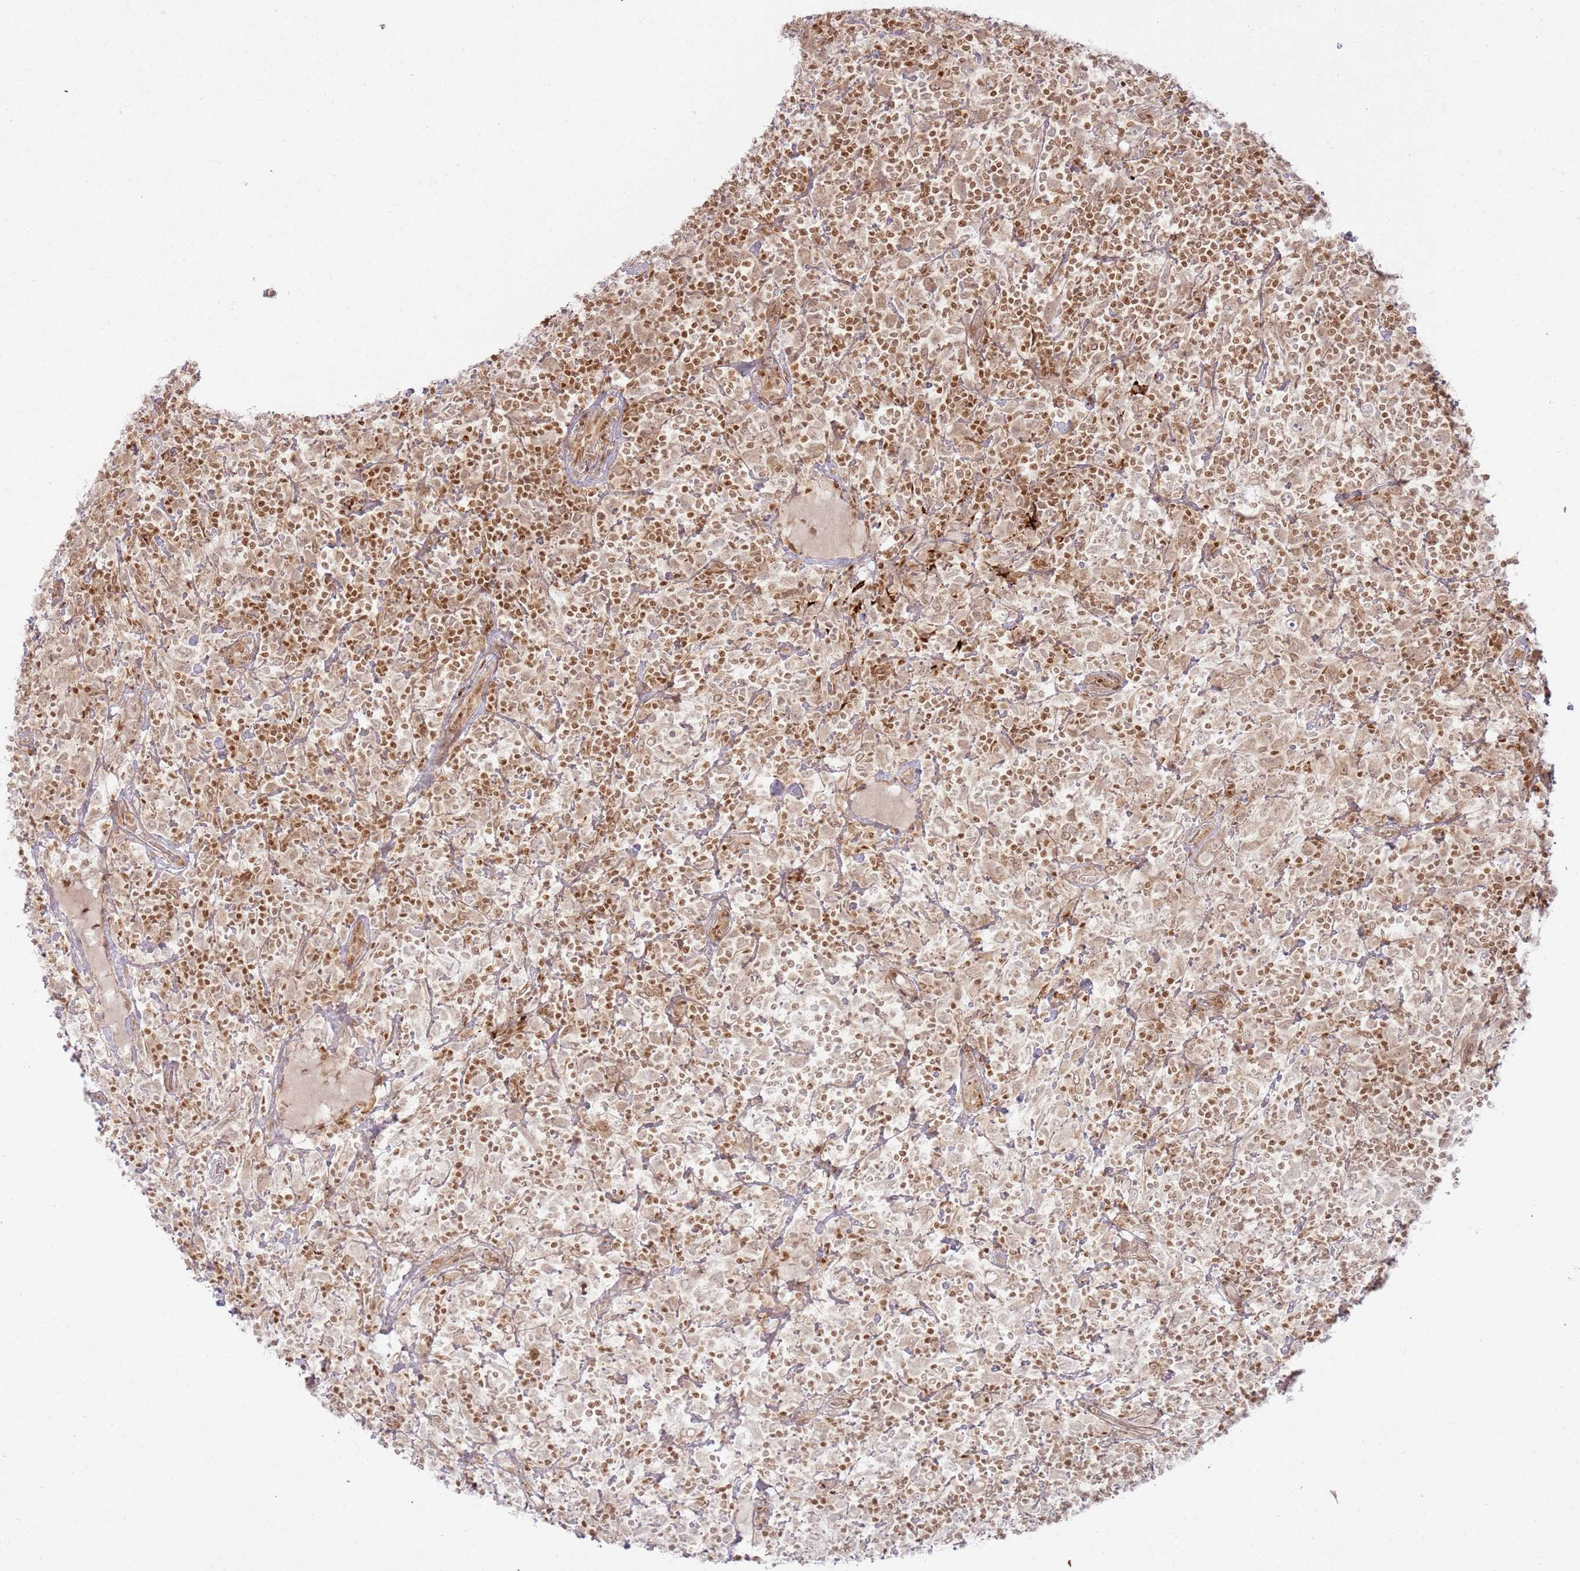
{"staining": {"intensity": "moderate", "quantity": ">75%", "location": "cytoplasmic/membranous,nuclear"}, "tissue": "lymphoma", "cell_type": "Tumor cells", "image_type": "cancer", "snomed": [{"axis": "morphology", "description": "Hodgkin's disease, NOS"}, {"axis": "topography", "description": "Lymph node"}], "caption": "Protein expression by IHC exhibits moderate cytoplasmic/membranous and nuclear expression in approximately >75% of tumor cells in lymphoma. The staining was performed using DAB (3,3'-diaminobenzidine) to visualize the protein expression in brown, while the nuclei were stained in blue with hematoxylin (Magnification: 20x).", "gene": "KLHL36", "patient": {"sex": "male", "age": 70}}